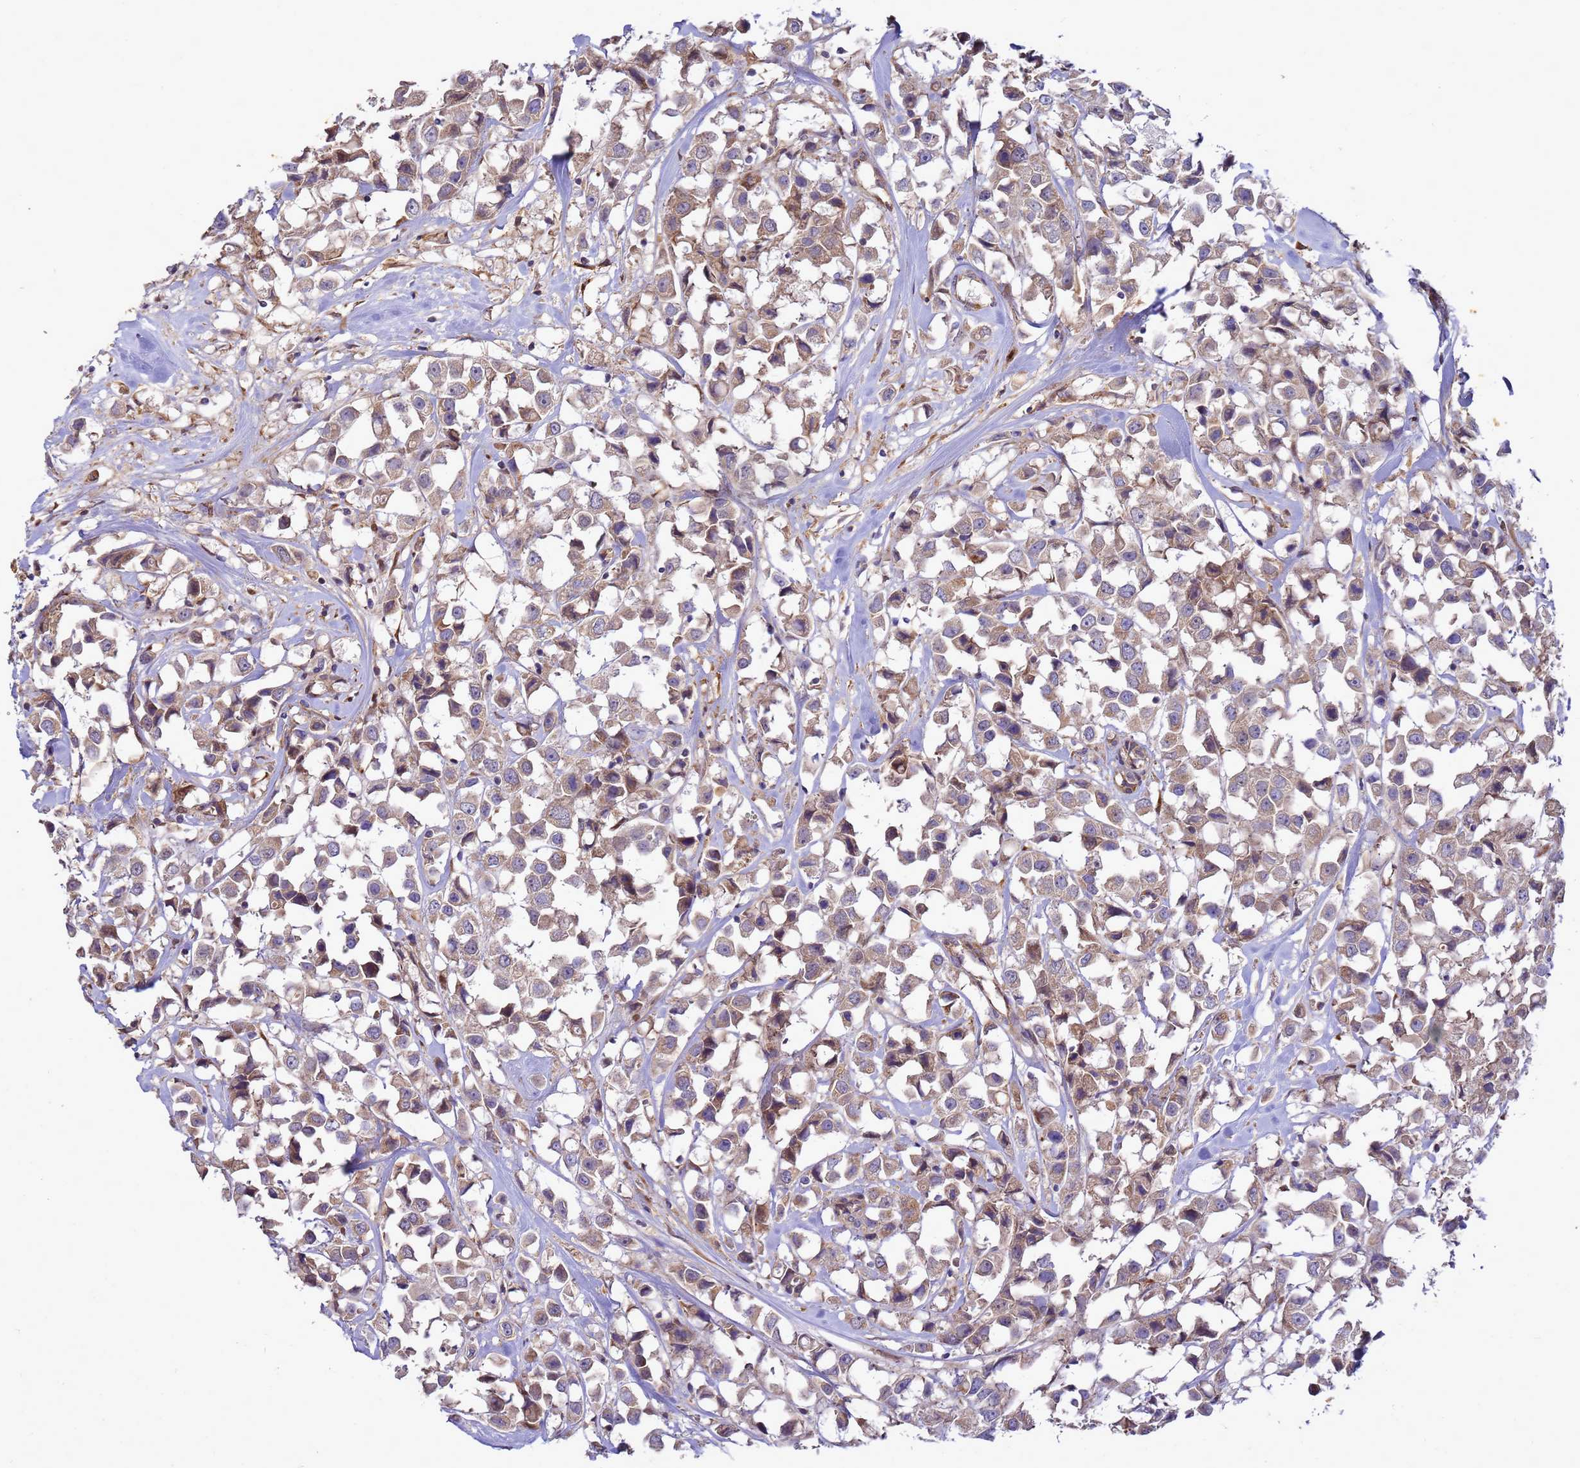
{"staining": {"intensity": "moderate", "quantity": ">75%", "location": "cytoplasmic/membranous"}, "tissue": "breast cancer", "cell_type": "Tumor cells", "image_type": "cancer", "snomed": [{"axis": "morphology", "description": "Duct carcinoma"}, {"axis": "topography", "description": "Breast"}], "caption": "The micrograph reveals immunohistochemical staining of breast cancer (intraductal carcinoma). There is moderate cytoplasmic/membranous expression is seen in approximately >75% of tumor cells.", "gene": "RNF215", "patient": {"sex": "female", "age": 61}}